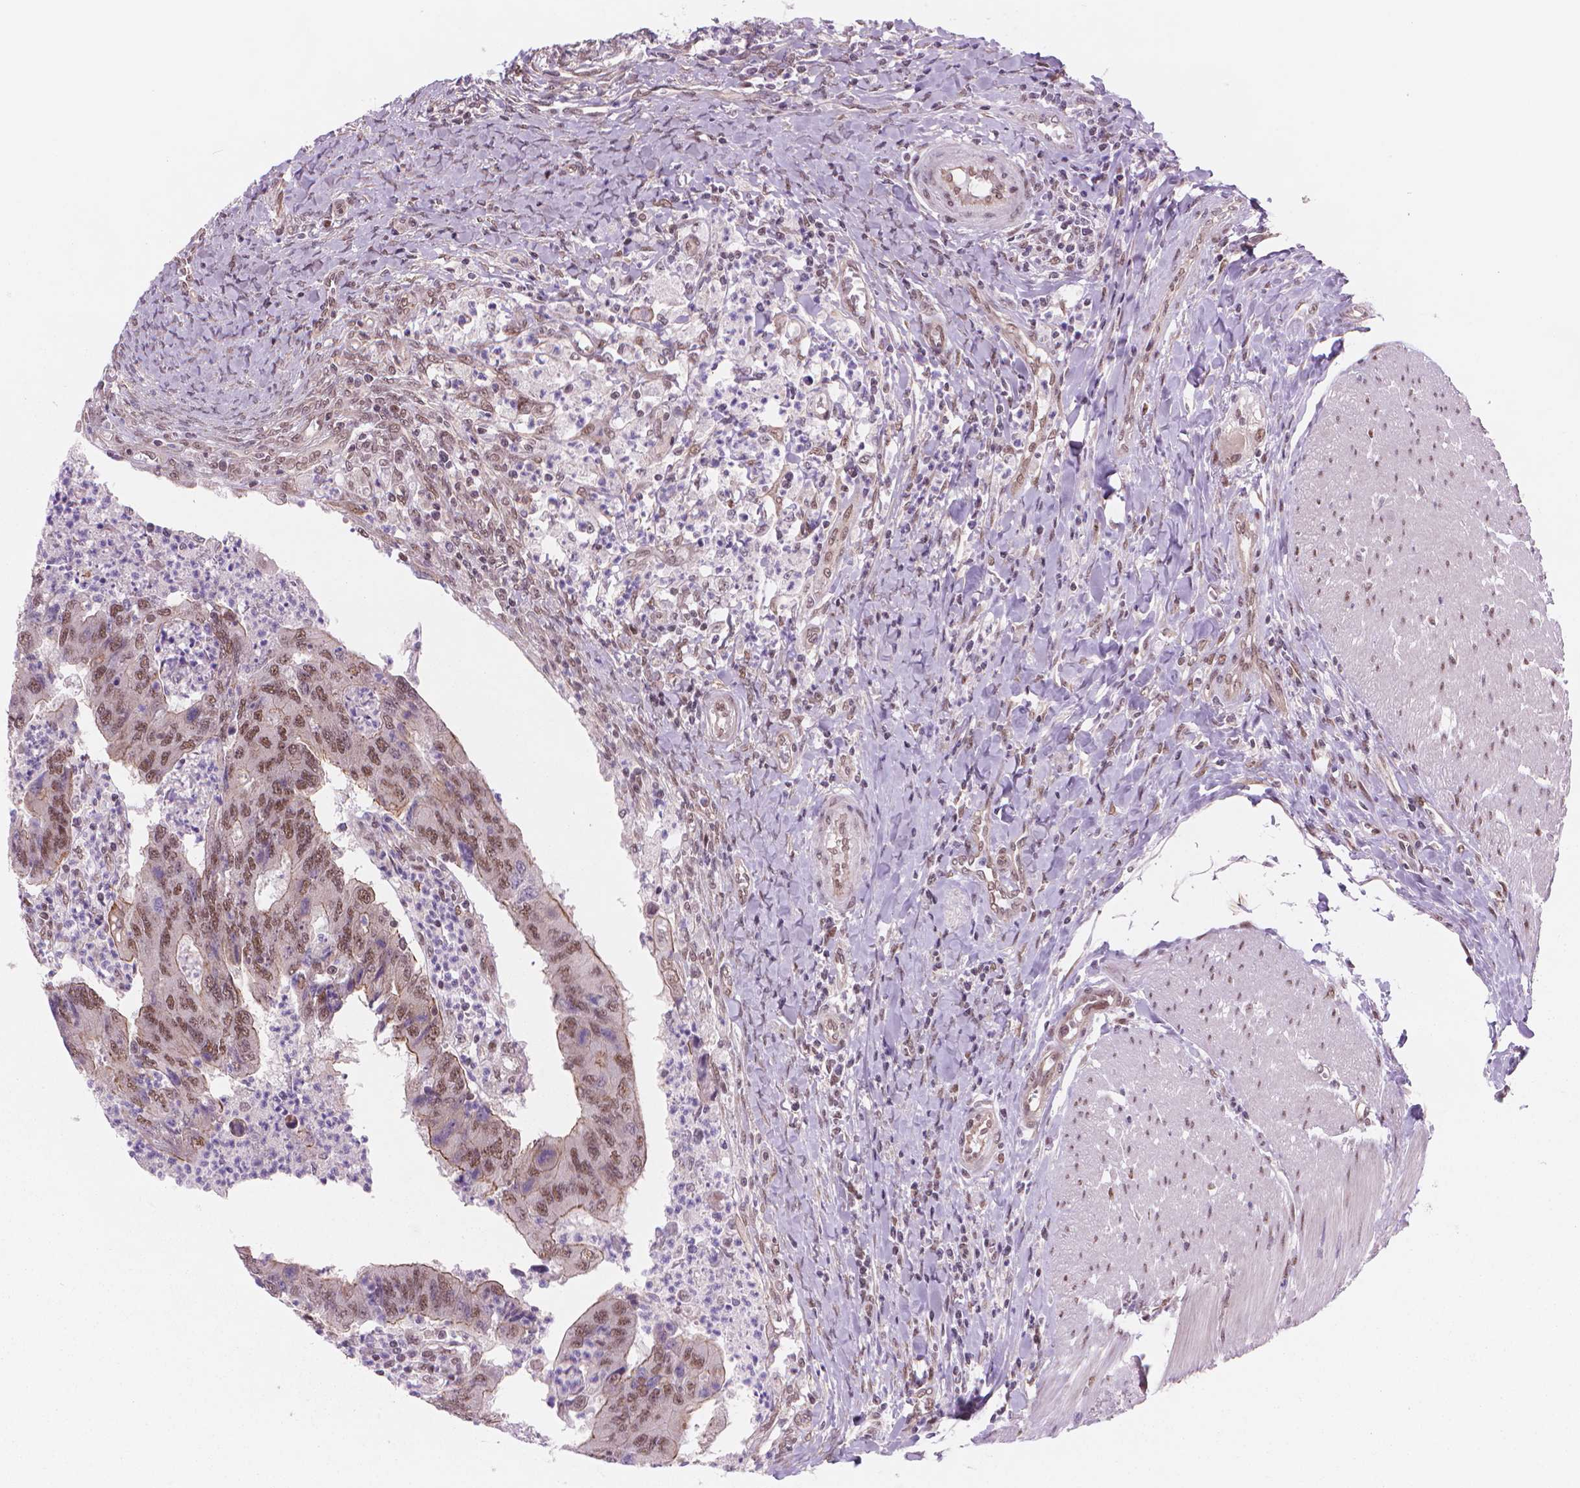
{"staining": {"intensity": "moderate", "quantity": "25%-75%", "location": "cytoplasmic/membranous,nuclear"}, "tissue": "colorectal cancer", "cell_type": "Tumor cells", "image_type": "cancer", "snomed": [{"axis": "morphology", "description": "Adenocarcinoma, NOS"}, {"axis": "topography", "description": "Colon"}], "caption": "A medium amount of moderate cytoplasmic/membranous and nuclear expression is identified in about 25%-75% of tumor cells in colorectal adenocarcinoma tissue.", "gene": "POLR3D", "patient": {"sex": "female", "age": 67}}